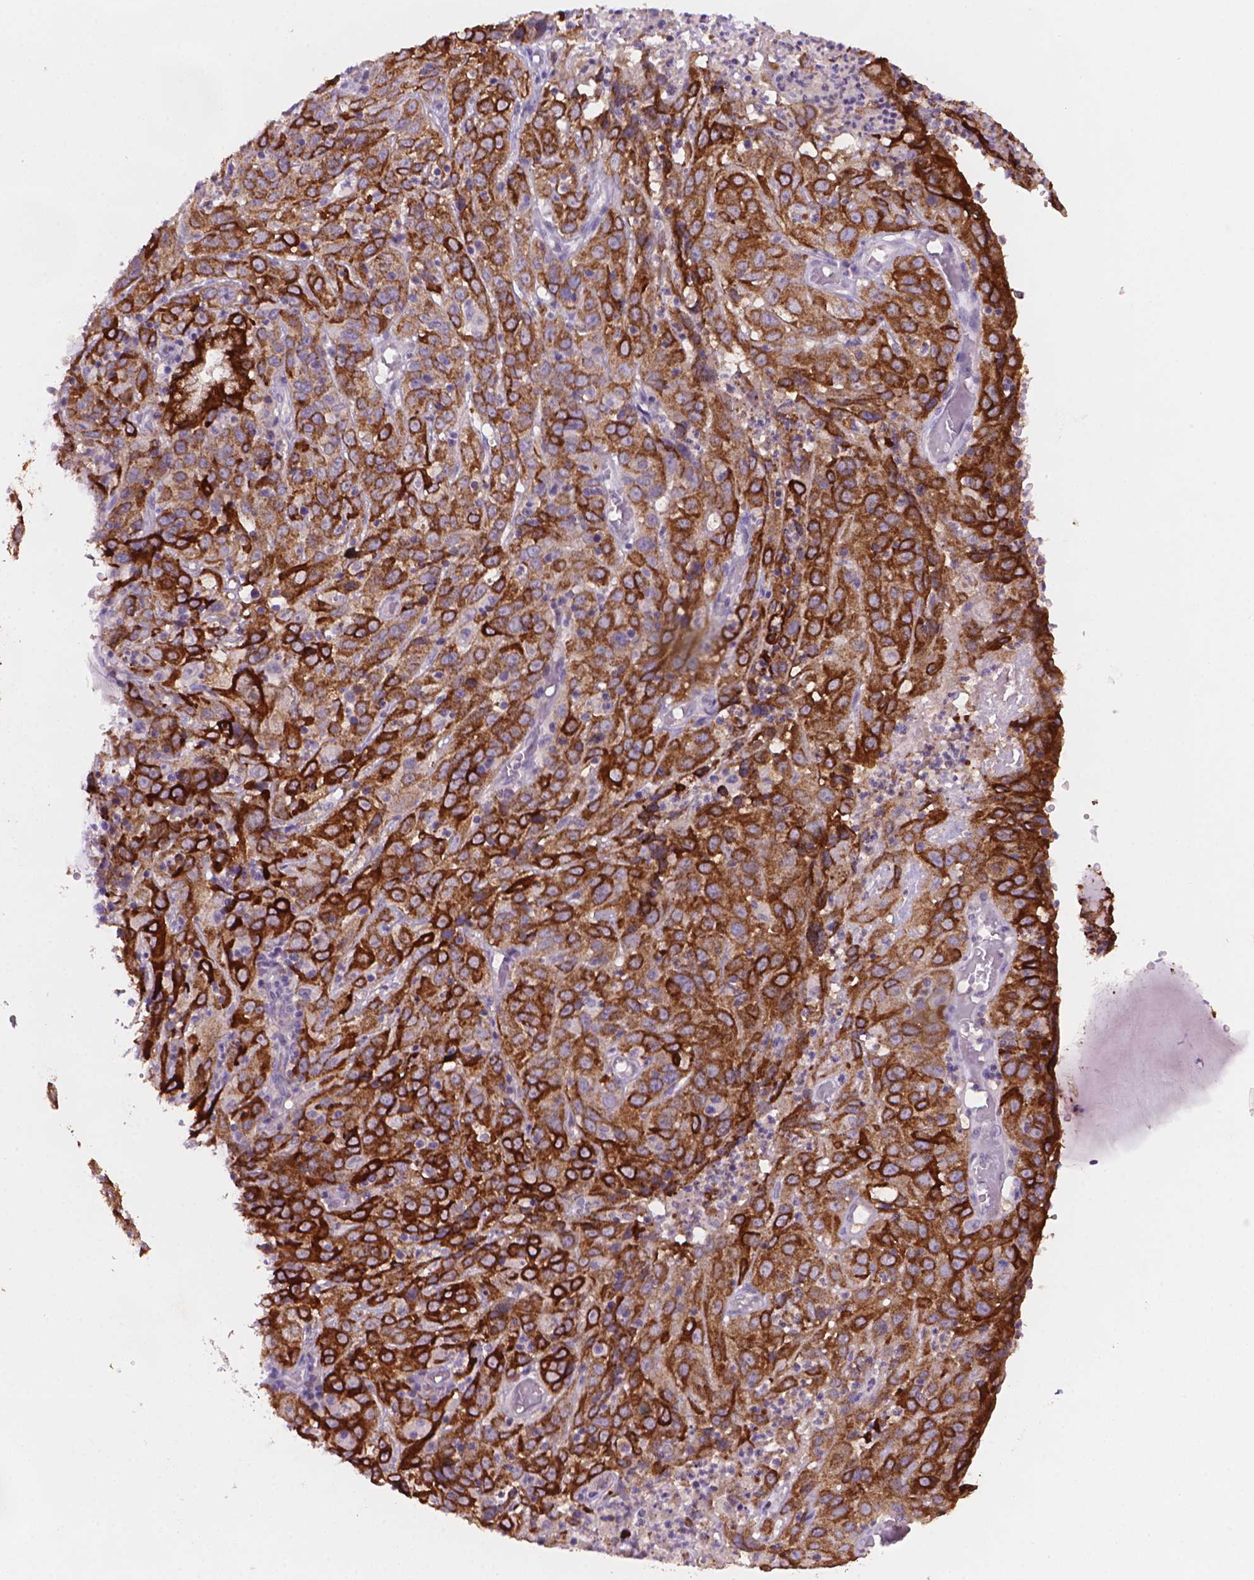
{"staining": {"intensity": "strong", "quantity": ">75%", "location": "cytoplasmic/membranous"}, "tissue": "cervical cancer", "cell_type": "Tumor cells", "image_type": "cancer", "snomed": [{"axis": "morphology", "description": "Squamous cell carcinoma, NOS"}, {"axis": "topography", "description": "Cervix"}], "caption": "Immunohistochemical staining of human cervical squamous cell carcinoma exhibits high levels of strong cytoplasmic/membranous protein positivity in approximately >75% of tumor cells. Using DAB (brown) and hematoxylin (blue) stains, captured at high magnification using brightfield microscopy.", "gene": "MUC1", "patient": {"sex": "female", "age": 32}}